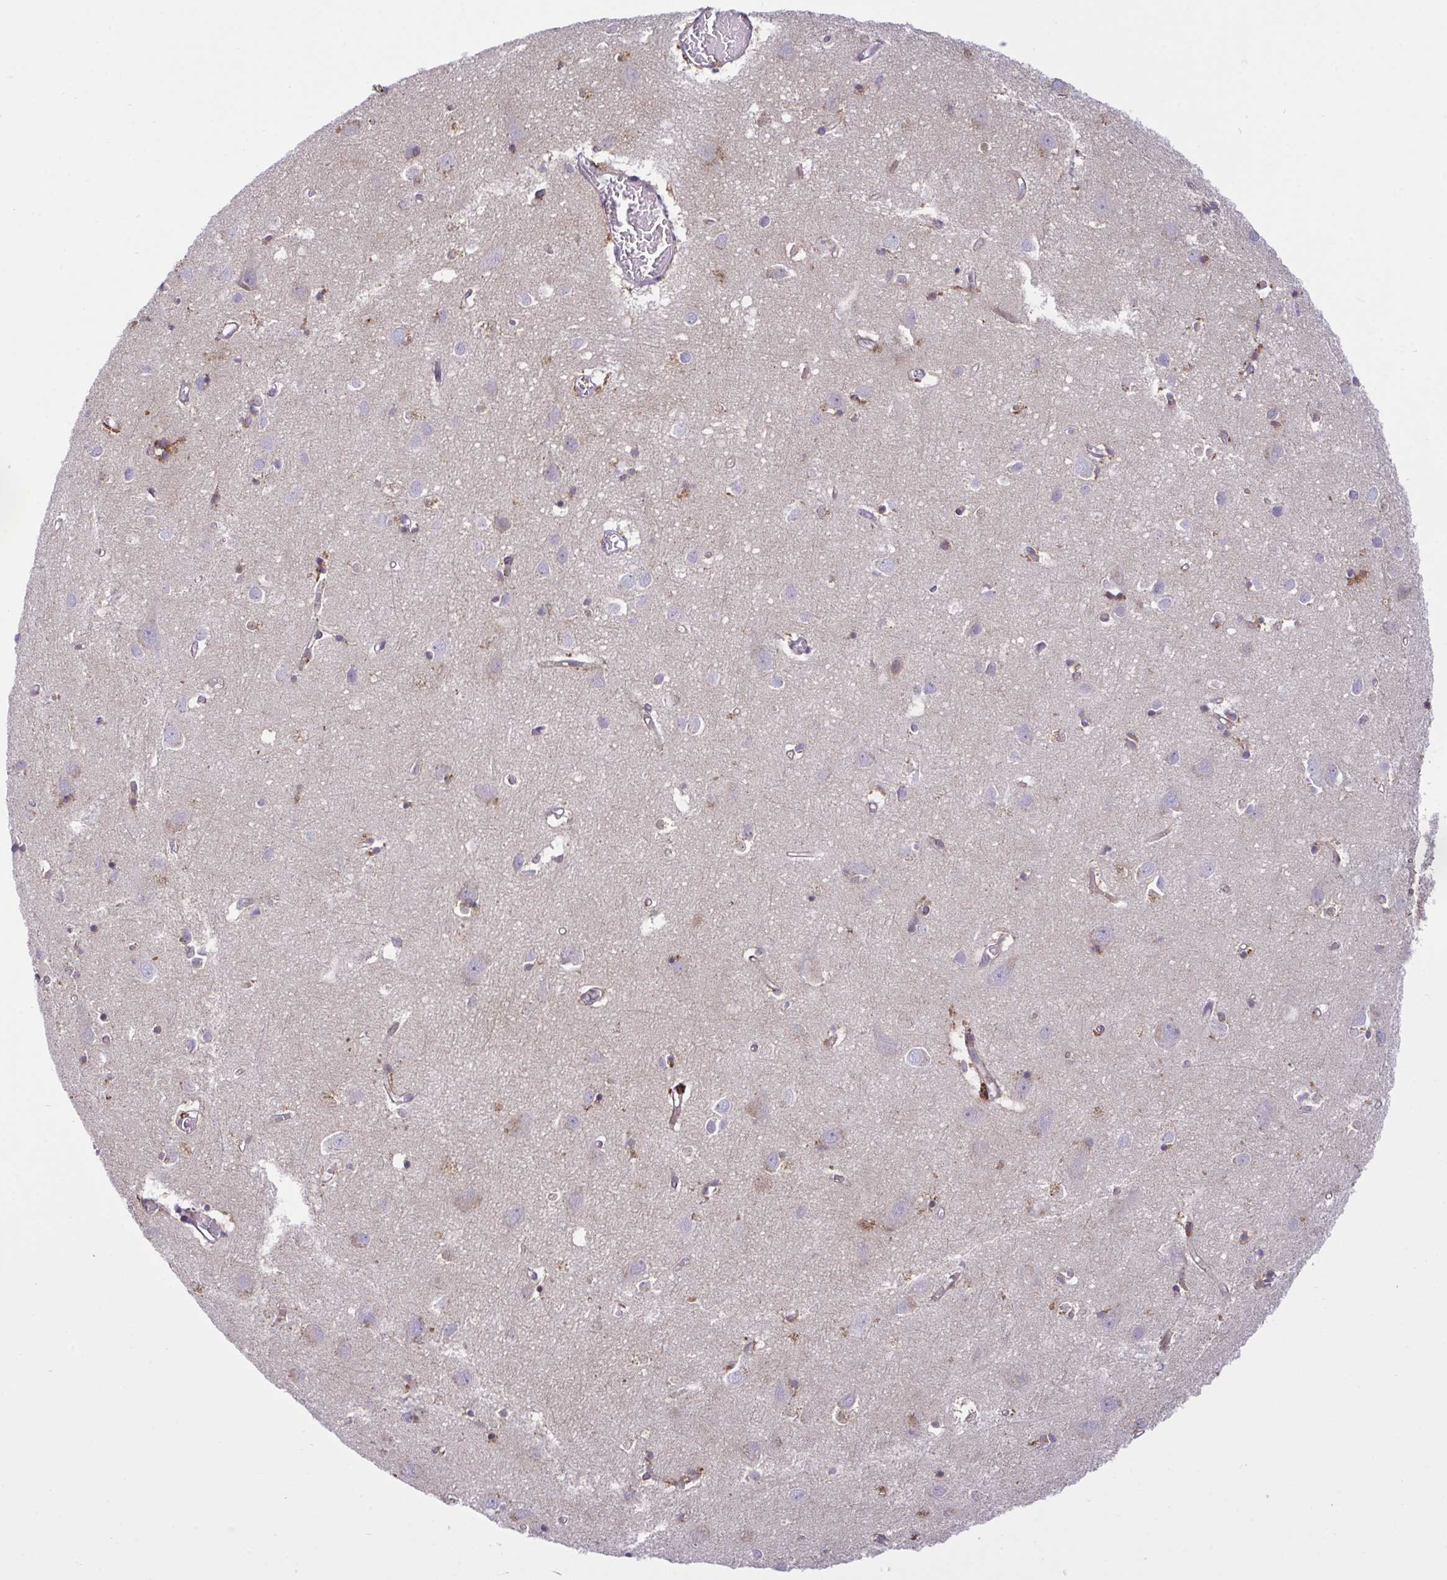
{"staining": {"intensity": "moderate", "quantity": "<25%", "location": "cytoplasmic/membranous"}, "tissue": "cerebral cortex", "cell_type": "Endothelial cells", "image_type": "normal", "snomed": [{"axis": "morphology", "description": "Normal tissue, NOS"}, {"axis": "topography", "description": "Cerebral cortex"}], "caption": "Brown immunohistochemical staining in normal human cerebral cortex demonstrates moderate cytoplasmic/membranous staining in about <25% of endothelial cells.", "gene": "TSC22D3", "patient": {"sex": "male", "age": 70}}